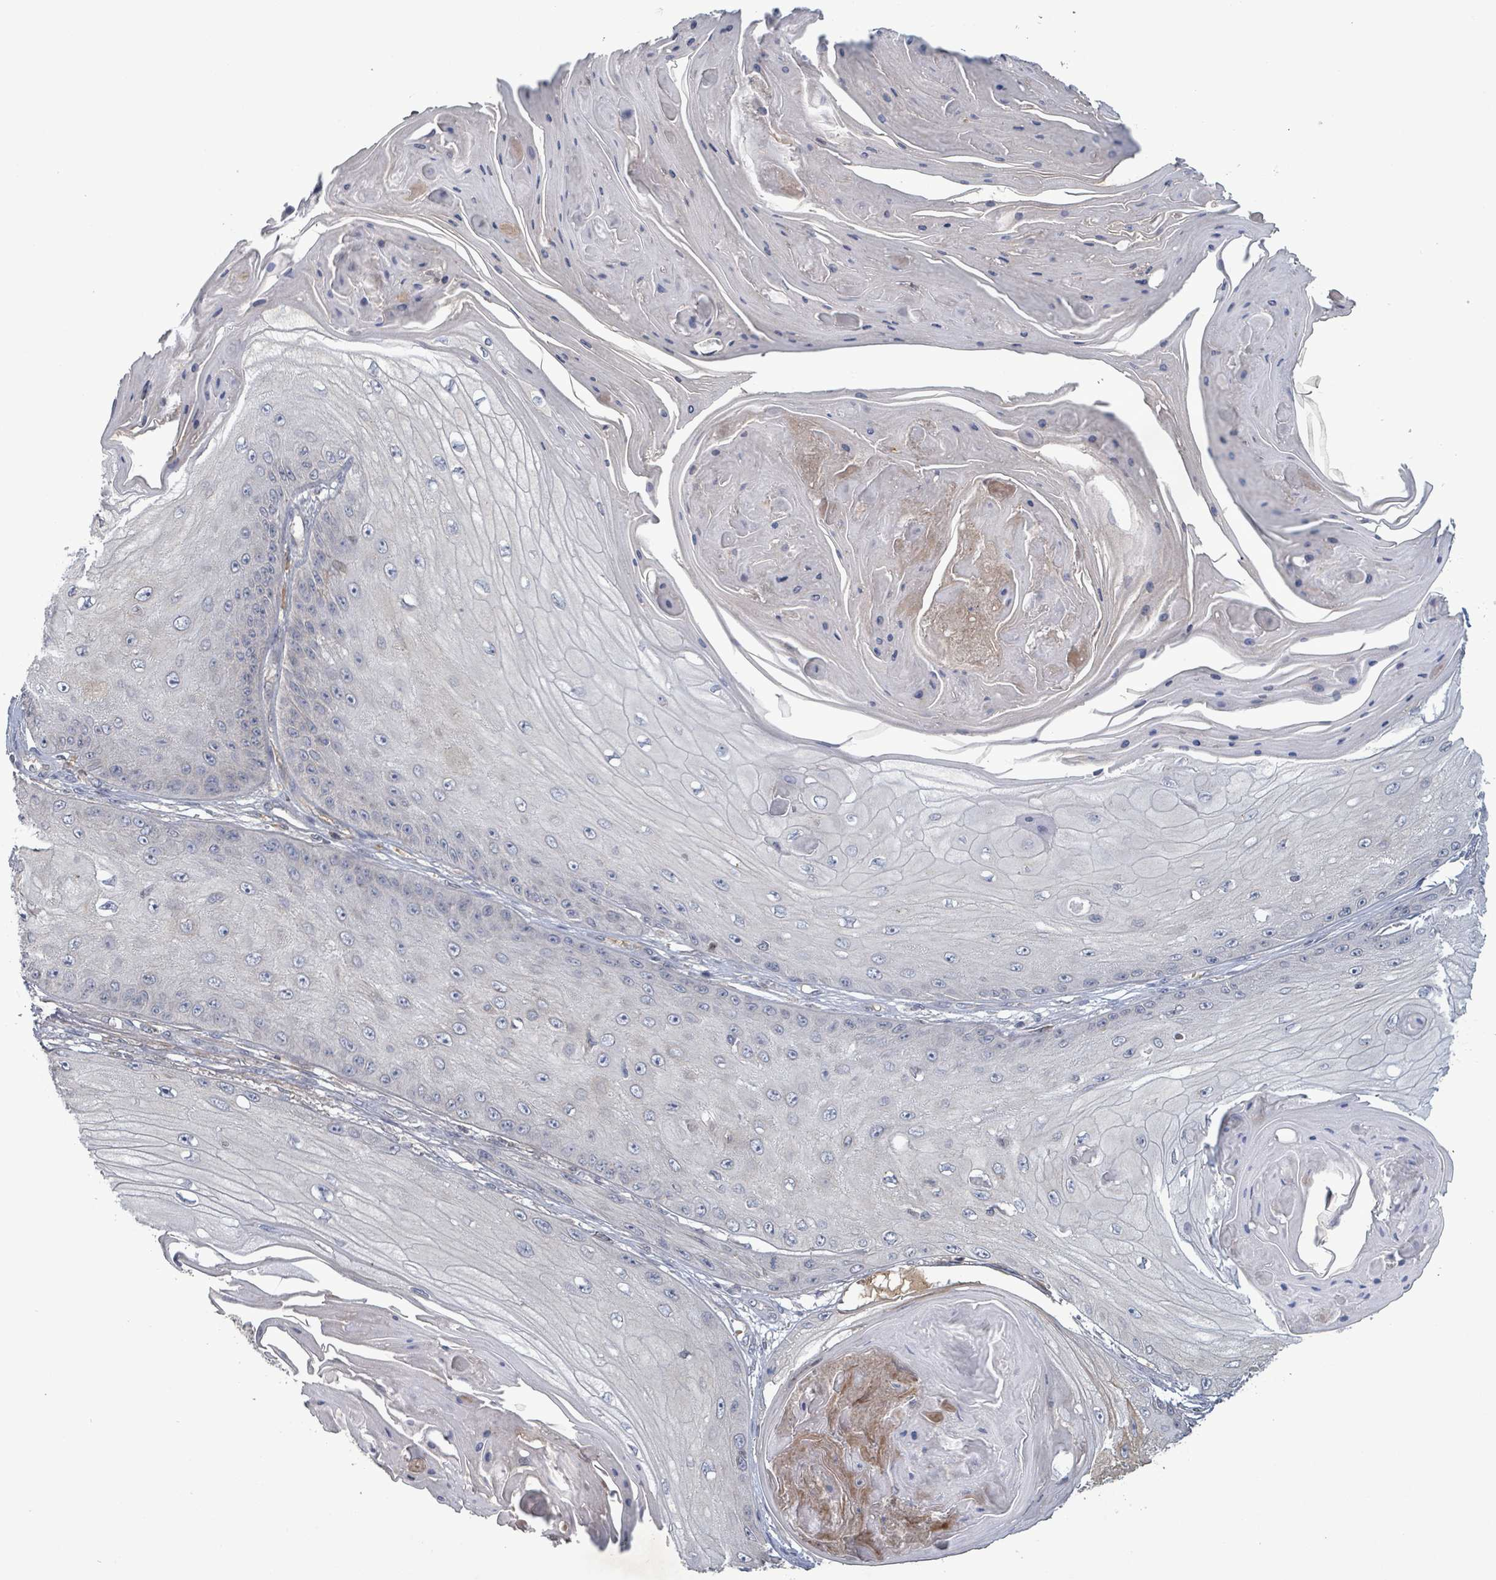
{"staining": {"intensity": "negative", "quantity": "none", "location": "none"}, "tissue": "skin cancer", "cell_type": "Tumor cells", "image_type": "cancer", "snomed": [{"axis": "morphology", "description": "Squamous cell carcinoma, NOS"}, {"axis": "topography", "description": "Skin"}], "caption": "Skin cancer (squamous cell carcinoma) was stained to show a protein in brown. There is no significant staining in tumor cells. (Brightfield microscopy of DAB (3,3'-diaminobenzidine) IHC at high magnification).", "gene": "GRM8", "patient": {"sex": "male", "age": 70}}